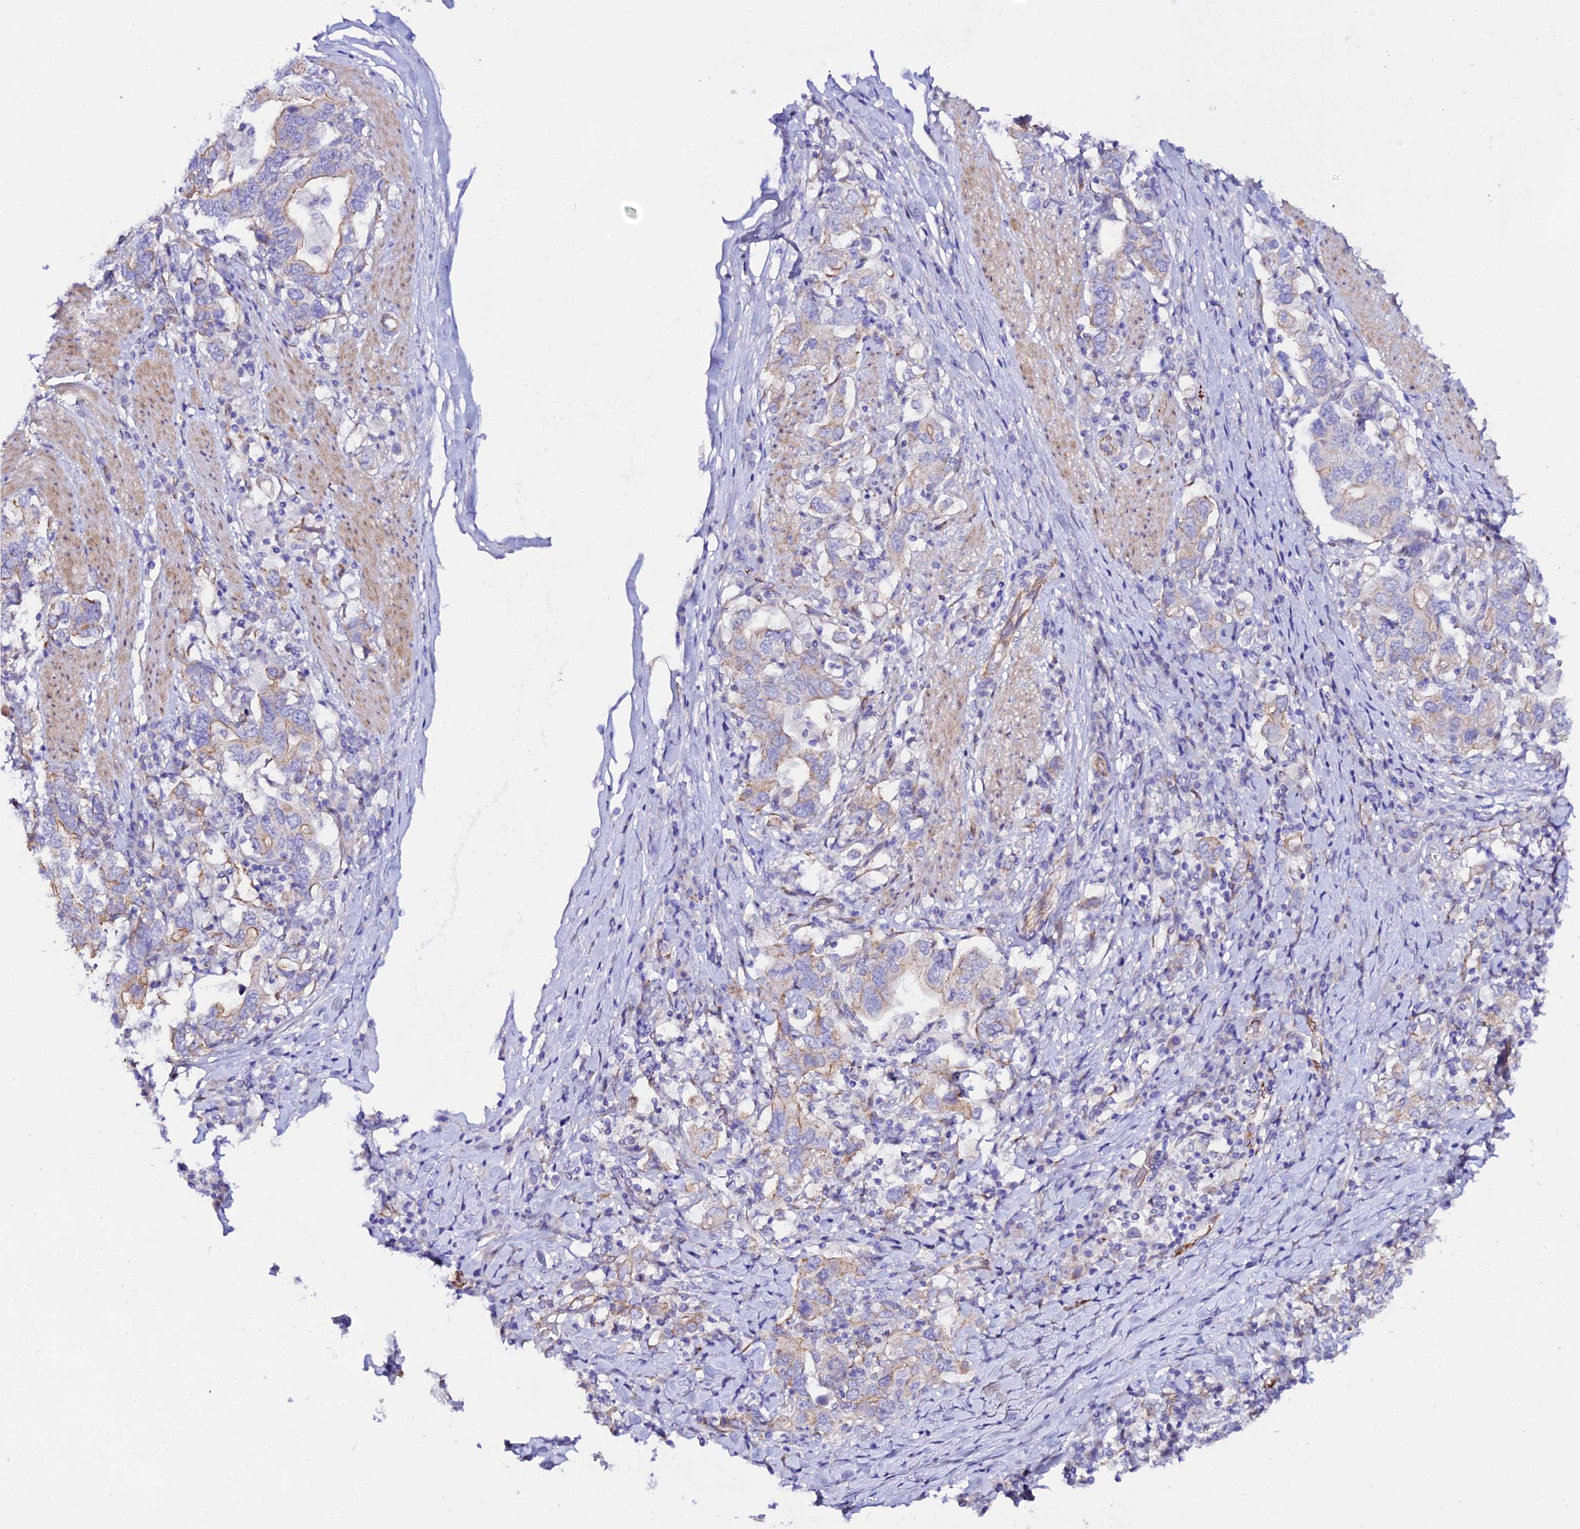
{"staining": {"intensity": "moderate", "quantity": "<25%", "location": "cytoplasmic/membranous"}, "tissue": "stomach cancer", "cell_type": "Tumor cells", "image_type": "cancer", "snomed": [{"axis": "morphology", "description": "Adenocarcinoma, NOS"}, {"axis": "topography", "description": "Stomach, upper"}, {"axis": "topography", "description": "Stomach"}], "caption": "Approximately <25% of tumor cells in adenocarcinoma (stomach) demonstrate moderate cytoplasmic/membranous protein staining as visualized by brown immunohistochemical staining.", "gene": "CFAP45", "patient": {"sex": "male", "age": 62}}